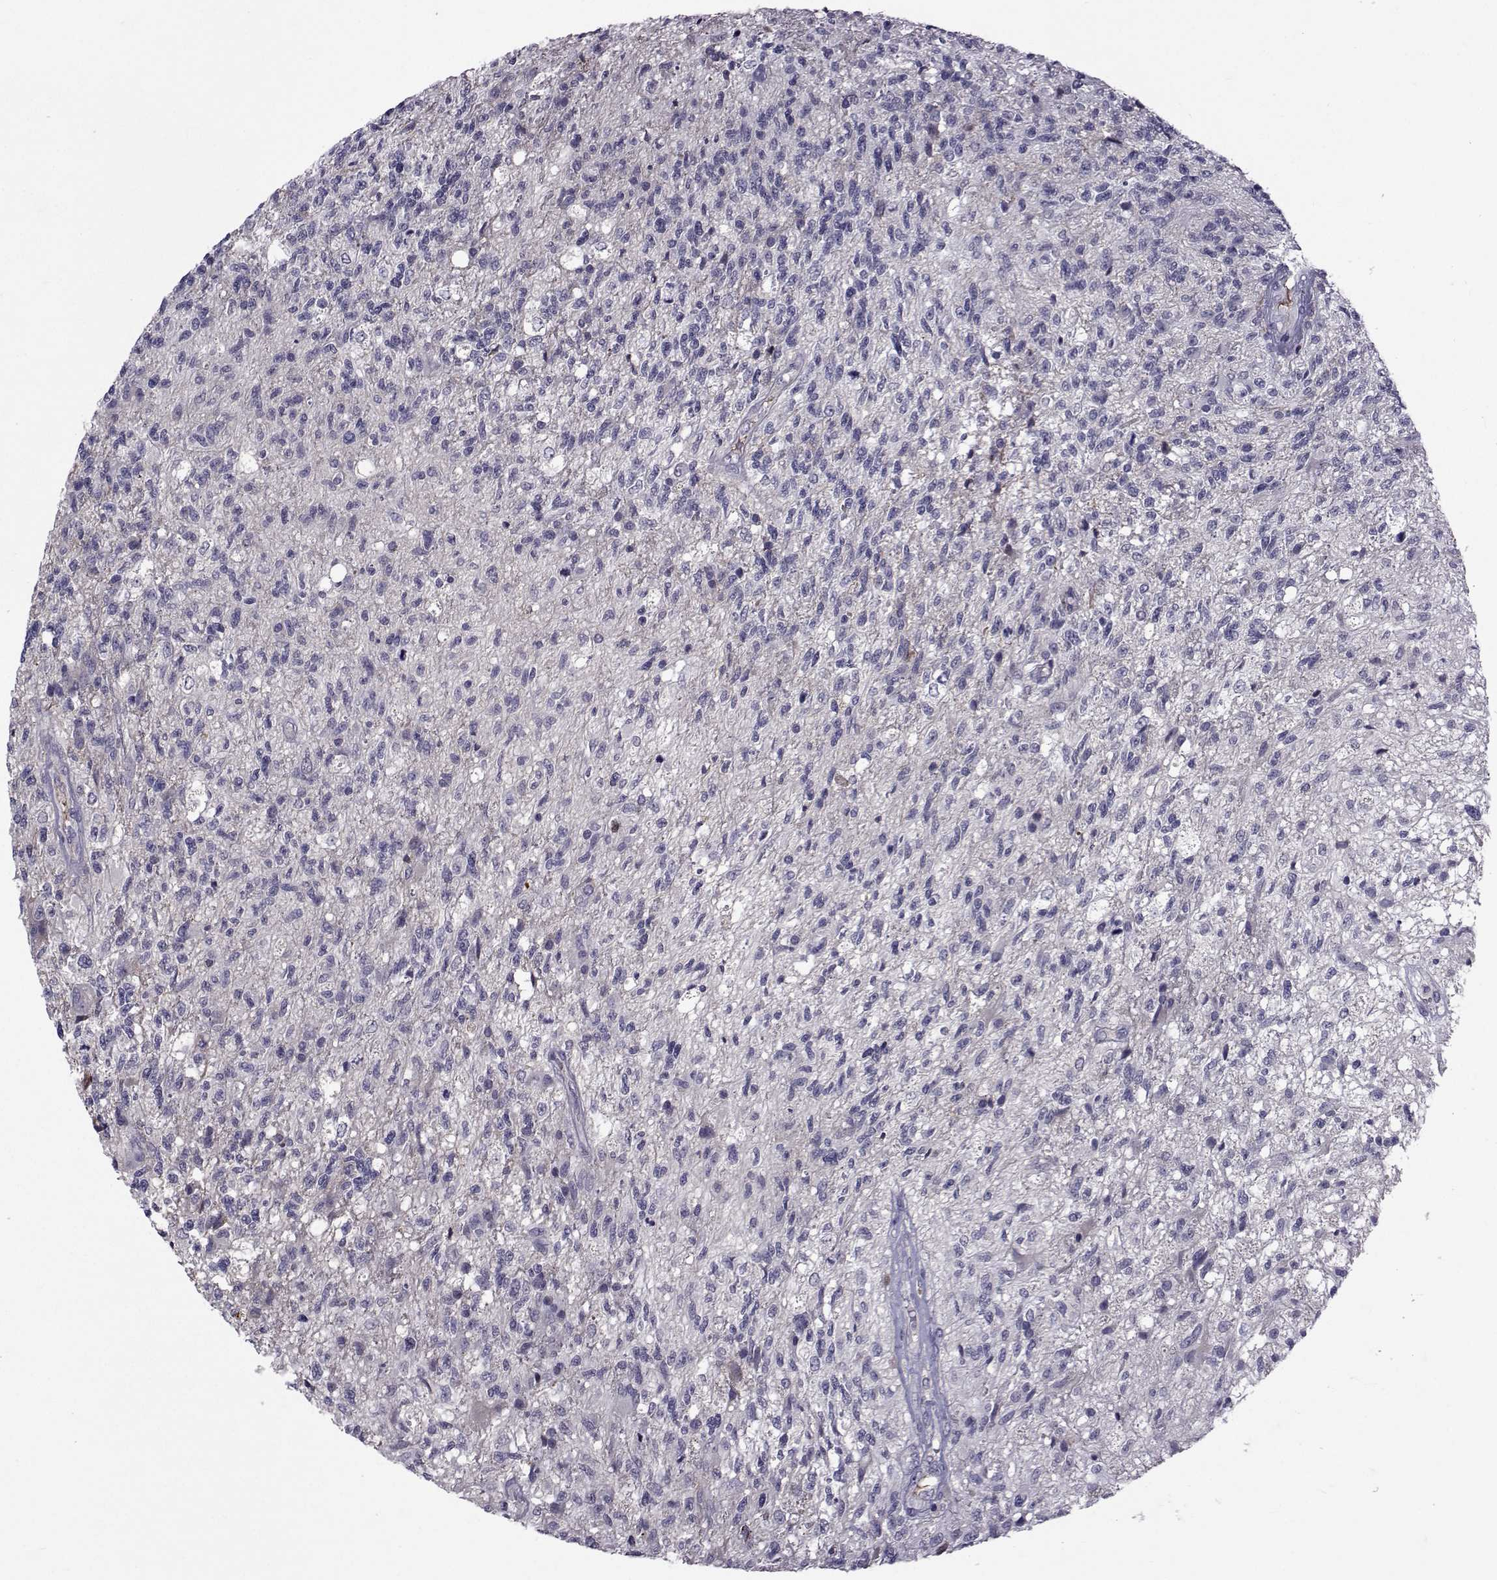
{"staining": {"intensity": "negative", "quantity": "none", "location": "none"}, "tissue": "glioma", "cell_type": "Tumor cells", "image_type": "cancer", "snomed": [{"axis": "morphology", "description": "Glioma, malignant, High grade"}, {"axis": "topography", "description": "Brain"}], "caption": "This micrograph is of glioma stained with IHC to label a protein in brown with the nuclei are counter-stained blue. There is no expression in tumor cells.", "gene": "TNFRSF11B", "patient": {"sex": "male", "age": 56}}